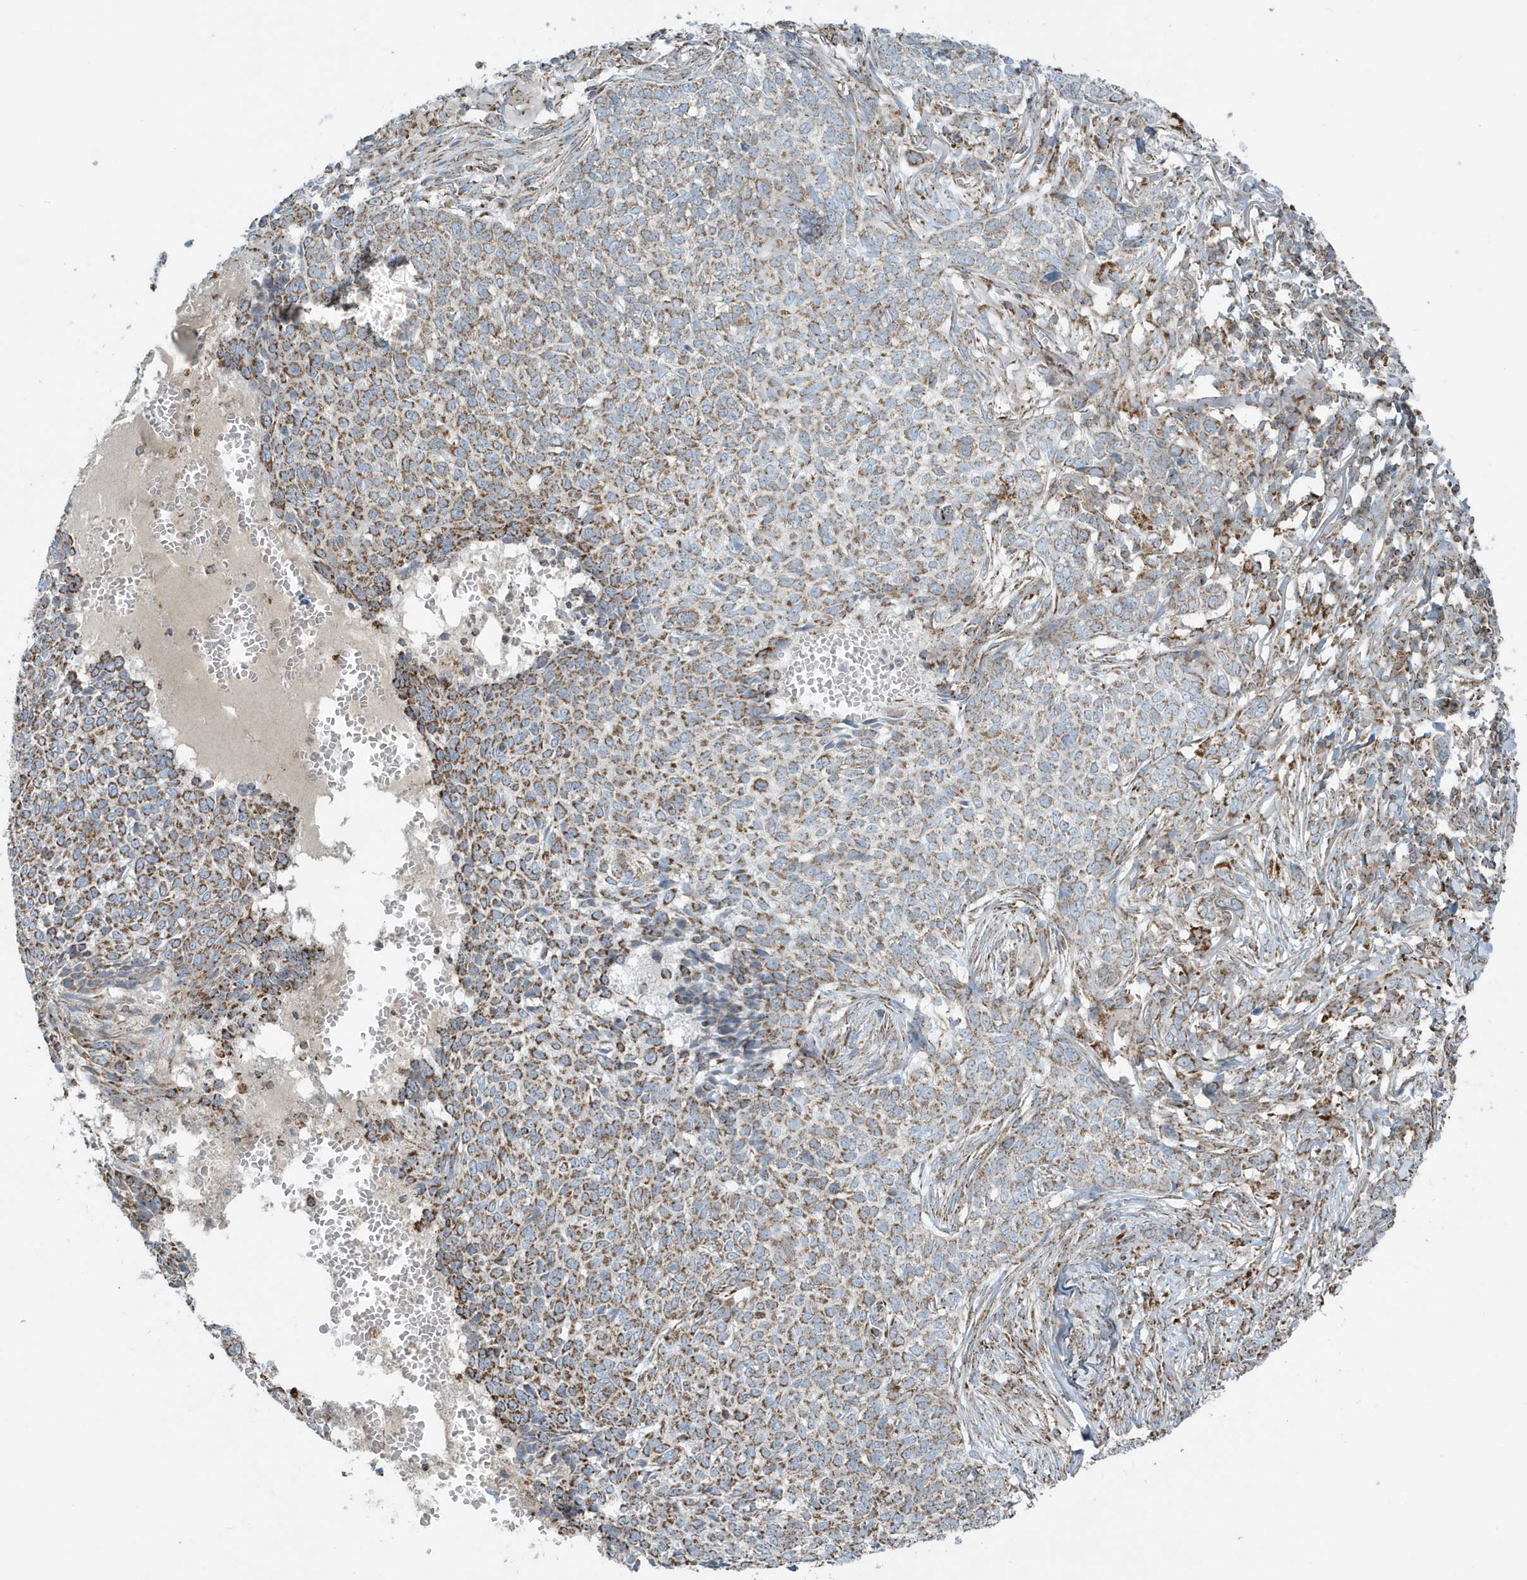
{"staining": {"intensity": "moderate", "quantity": ">75%", "location": "cytoplasmic/membranous"}, "tissue": "skin cancer", "cell_type": "Tumor cells", "image_type": "cancer", "snomed": [{"axis": "morphology", "description": "Basal cell carcinoma"}, {"axis": "topography", "description": "Skin"}], "caption": "Human skin cancer stained with a brown dye displays moderate cytoplasmic/membranous positive staining in approximately >75% of tumor cells.", "gene": "RAB11FIP3", "patient": {"sex": "male", "age": 85}}